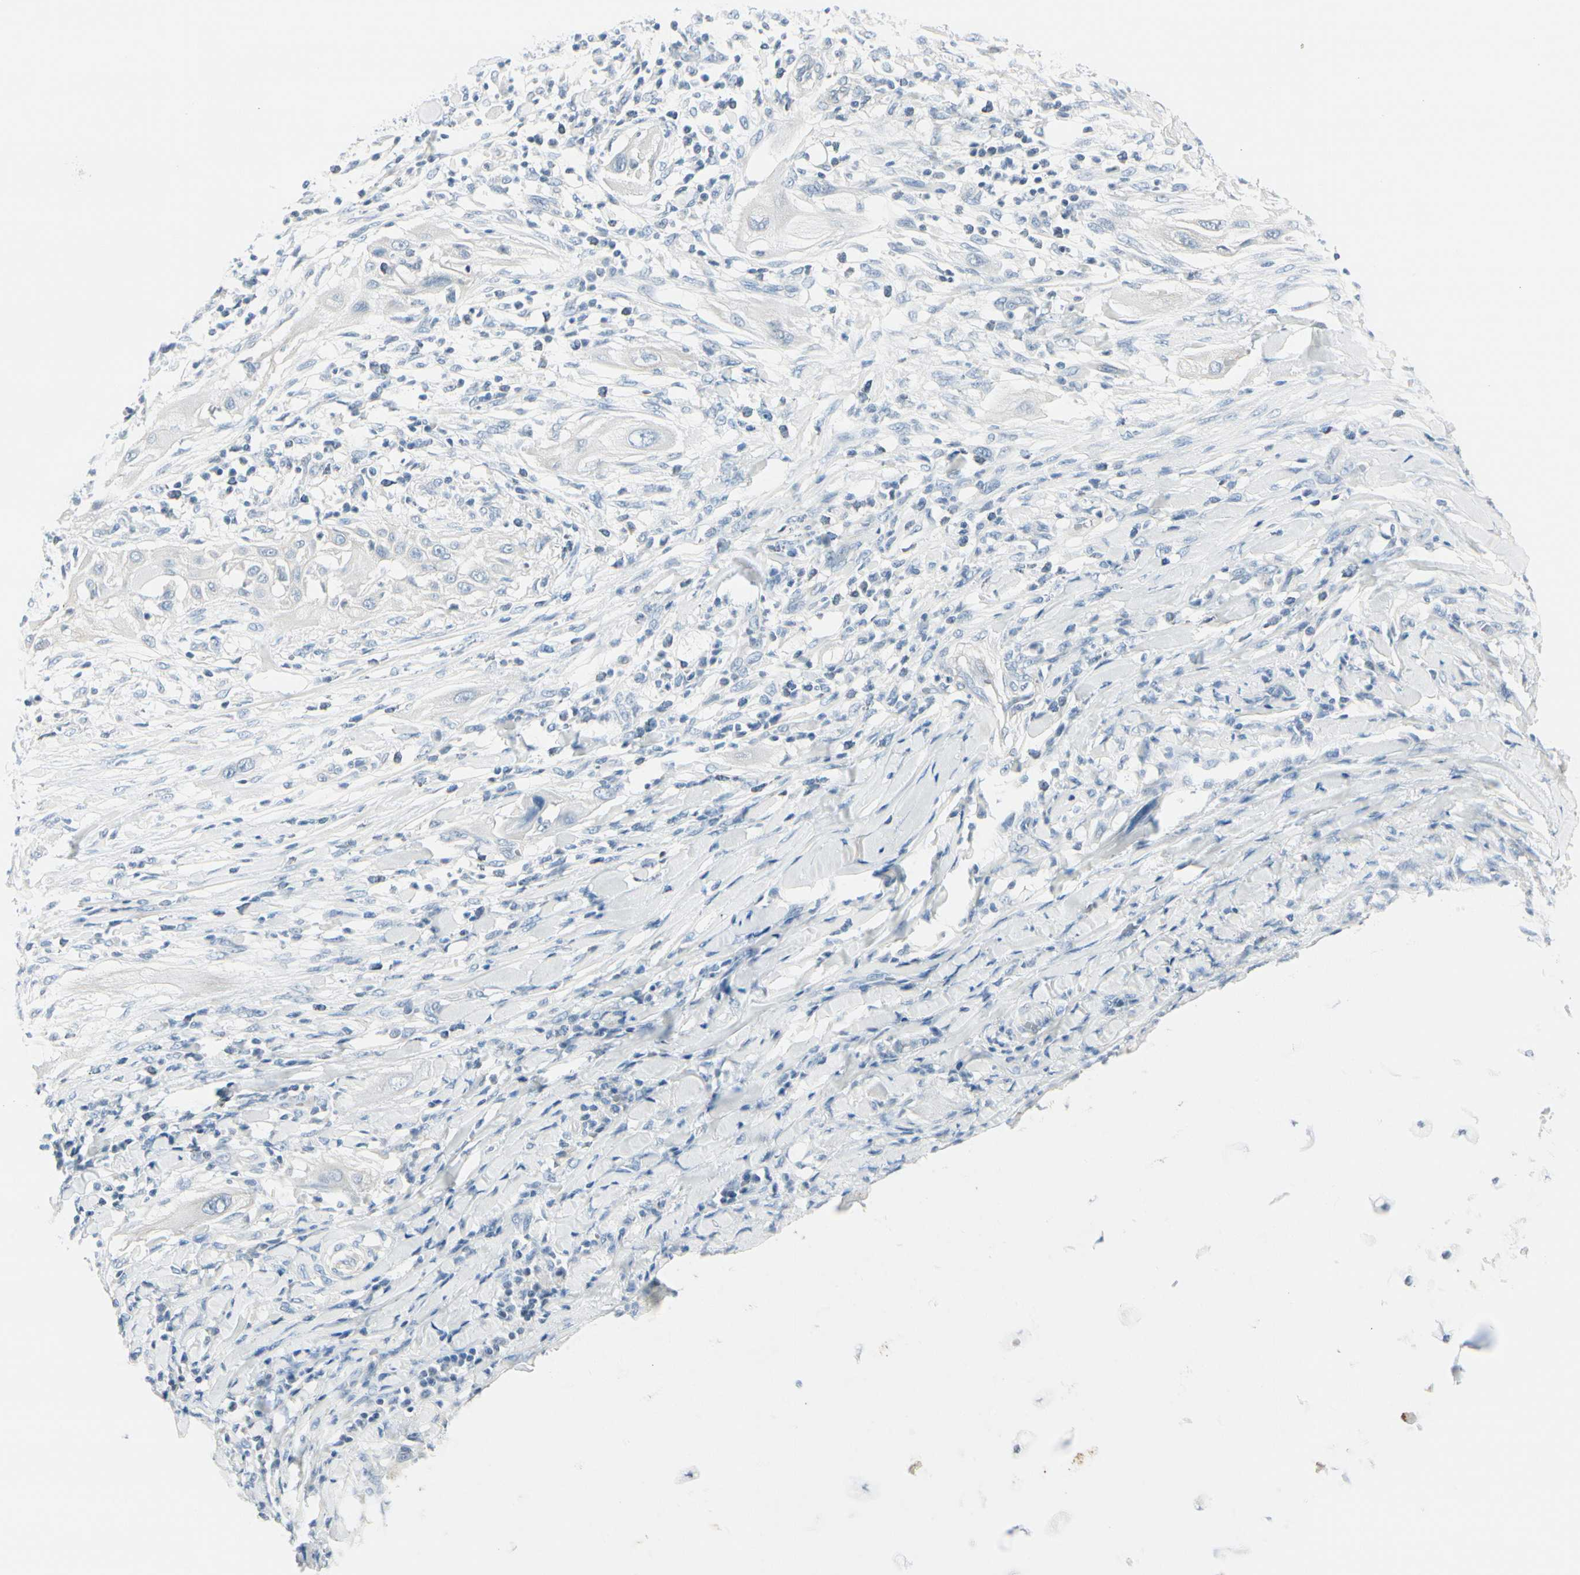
{"staining": {"intensity": "negative", "quantity": "none", "location": "none"}, "tissue": "lung cancer", "cell_type": "Tumor cells", "image_type": "cancer", "snomed": [{"axis": "morphology", "description": "Squamous cell carcinoma, NOS"}, {"axis": "topography", "description": "Lung"}], "caption": "Lung cancer was stained to show a protein in brown. There is no significant expression in tumor cells.", "gene": "CDHR5", "patient": {"sex": "female", "age": 47}}